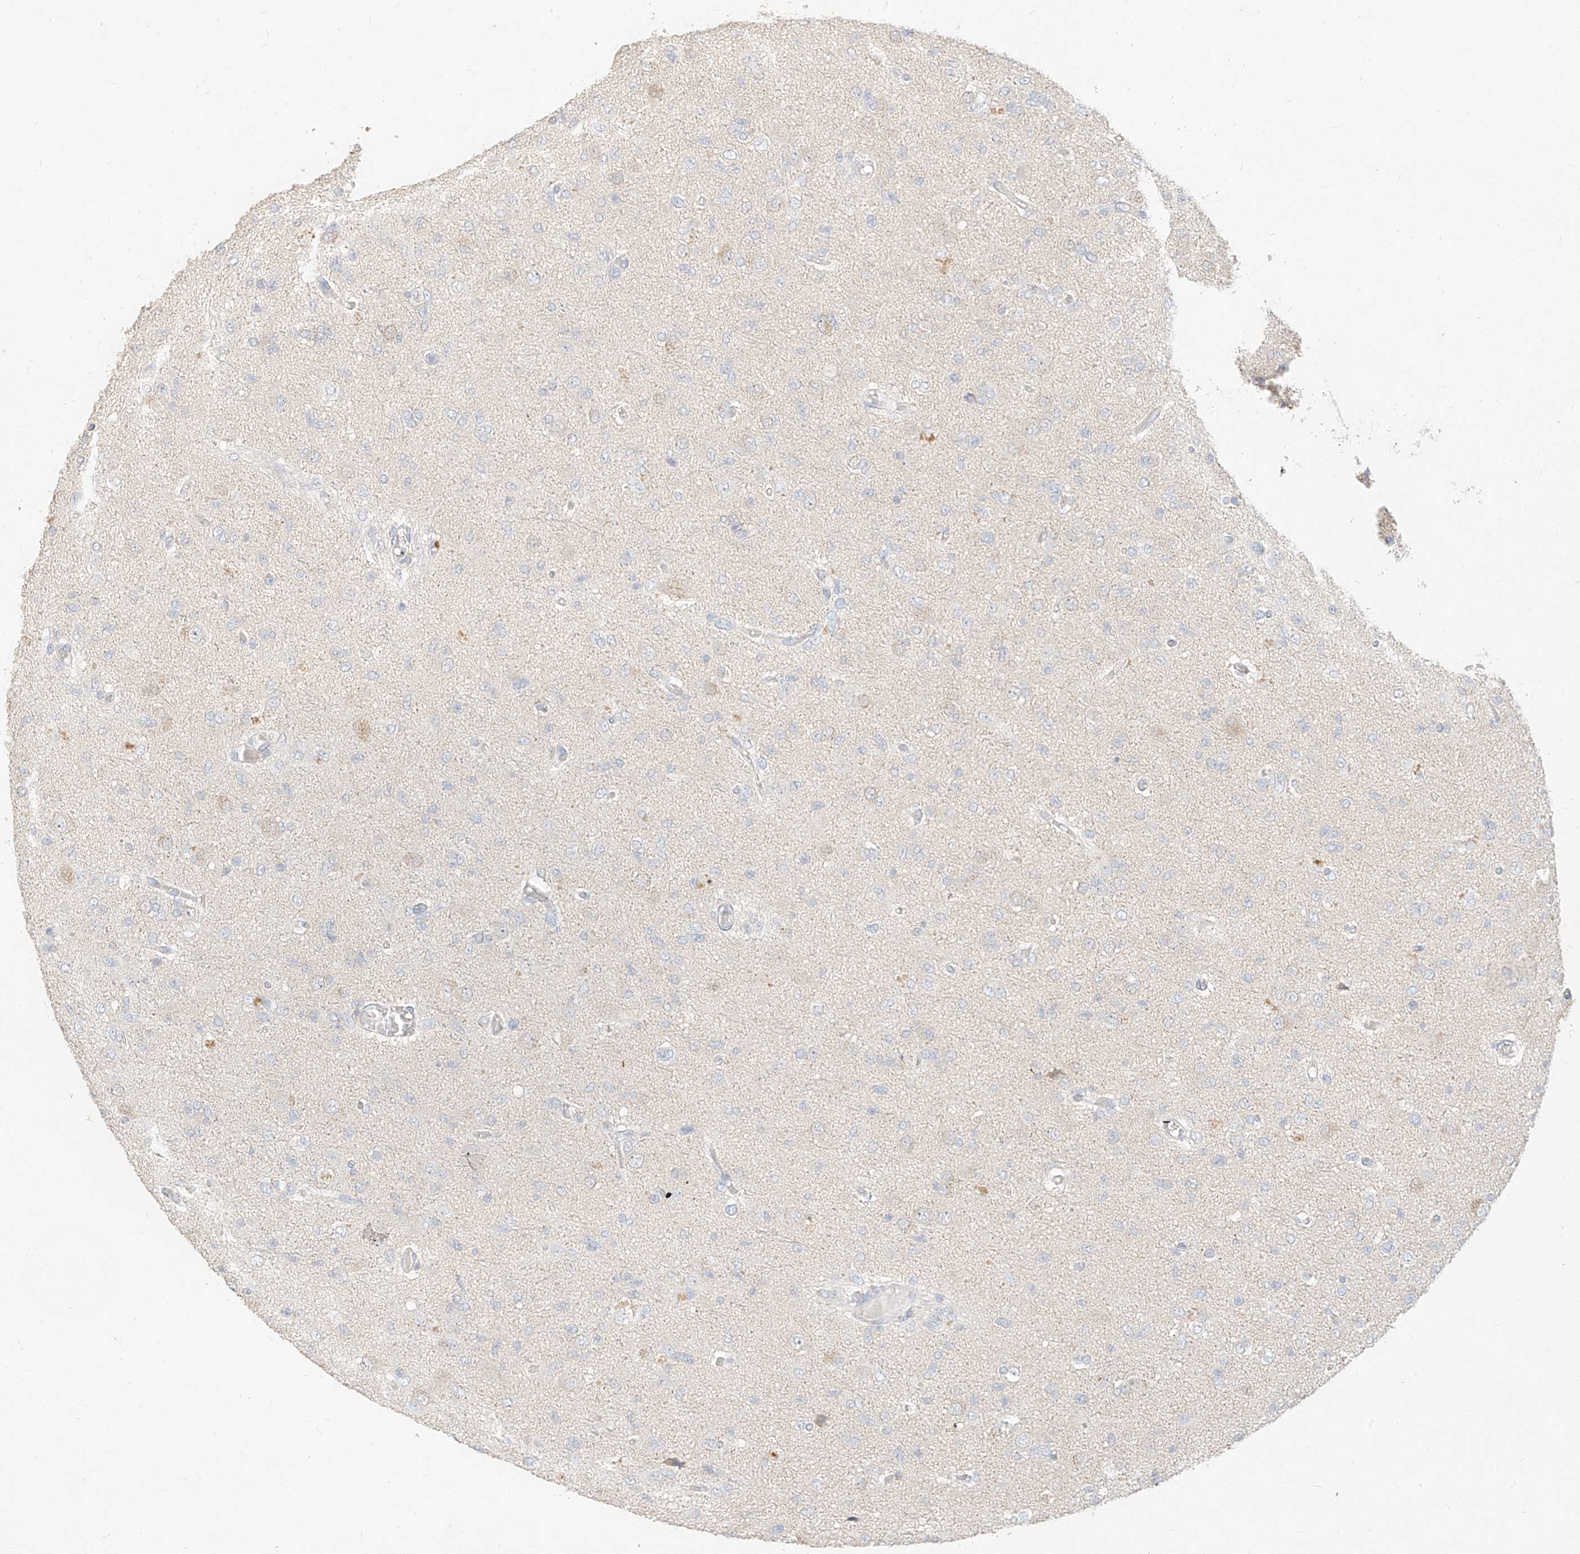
{"staining": {"intensity": "negative", "quantity": "none", "location": "none"}, "tissue": "glioma", "cell_type": "Tumor cells", "image_type": "cancer", "snomed": [{"axis": "morphology", "description": "Glioma, malignant, High grade"}, {"axis": "topography", "description": "Brain"}], "caption": "Immunohistochemistry (IHC) of human malignant high-grade glioma shows no positivity in tumor cells.", "gene": "ZZEF1", "patient": {"sex": "female", "age": 59}}